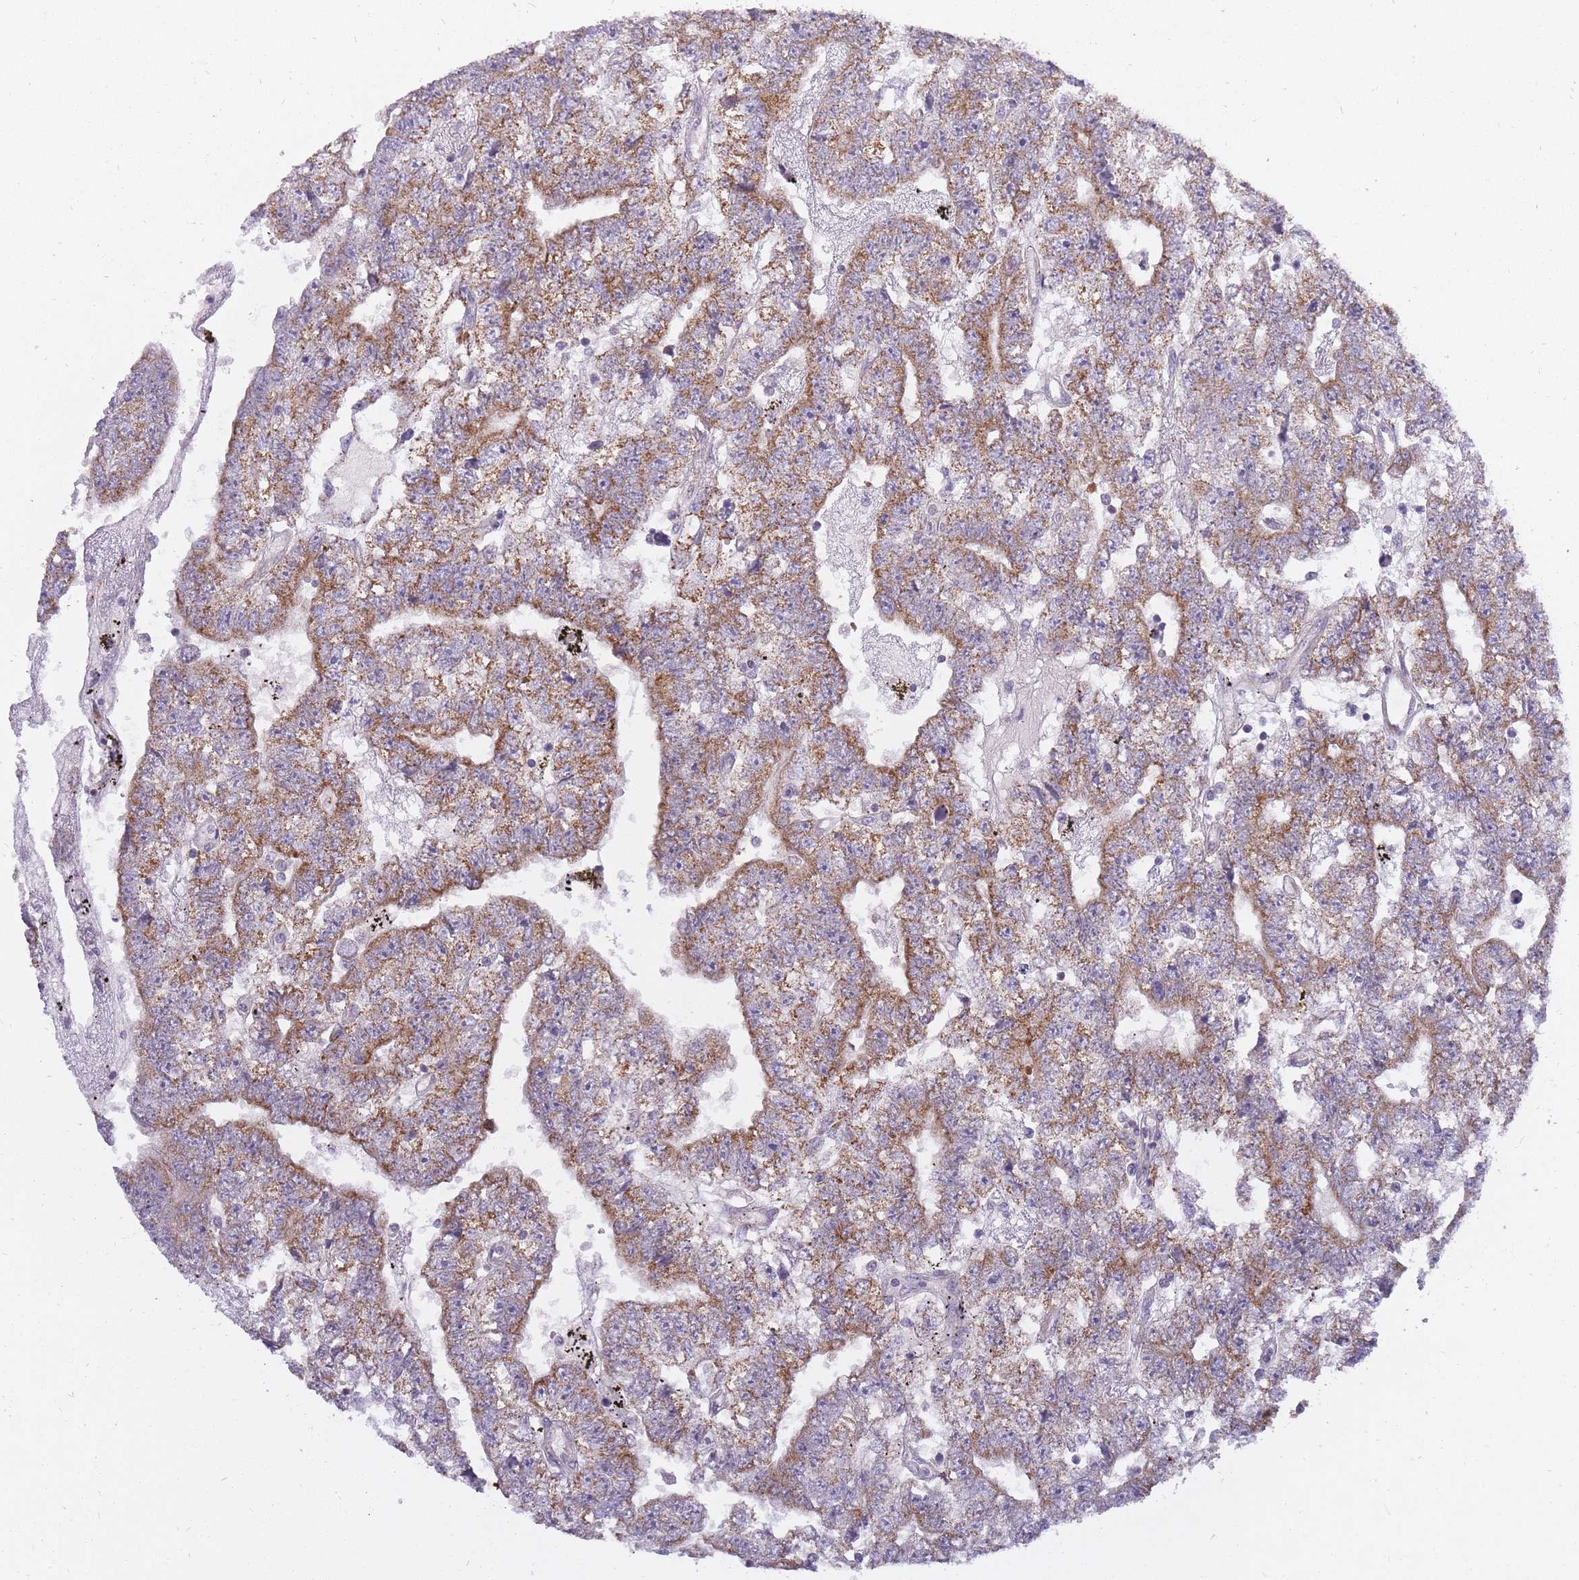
{"staining": {"intensity": "moderate", "quantity": ">75%", "location": "cytoplasmic/membranous"}, "tissue": "testis cancer", "cell_type": "Tumor cells", "image_type": "cancer", "snomed": [{"axis": "morphology", "description": "Carcinoma, Embryonal, NOS"}, {"axis": "topography", "description": "Testis"}], "caption": "Protein expression by immunohistochemistry demonstrates moderate cytoplasmic/membranous expression in about >75% of tumor cells in testis cancer.", "gene": "ALKBH4", "patient": {"sex": "male", "age": 25}}